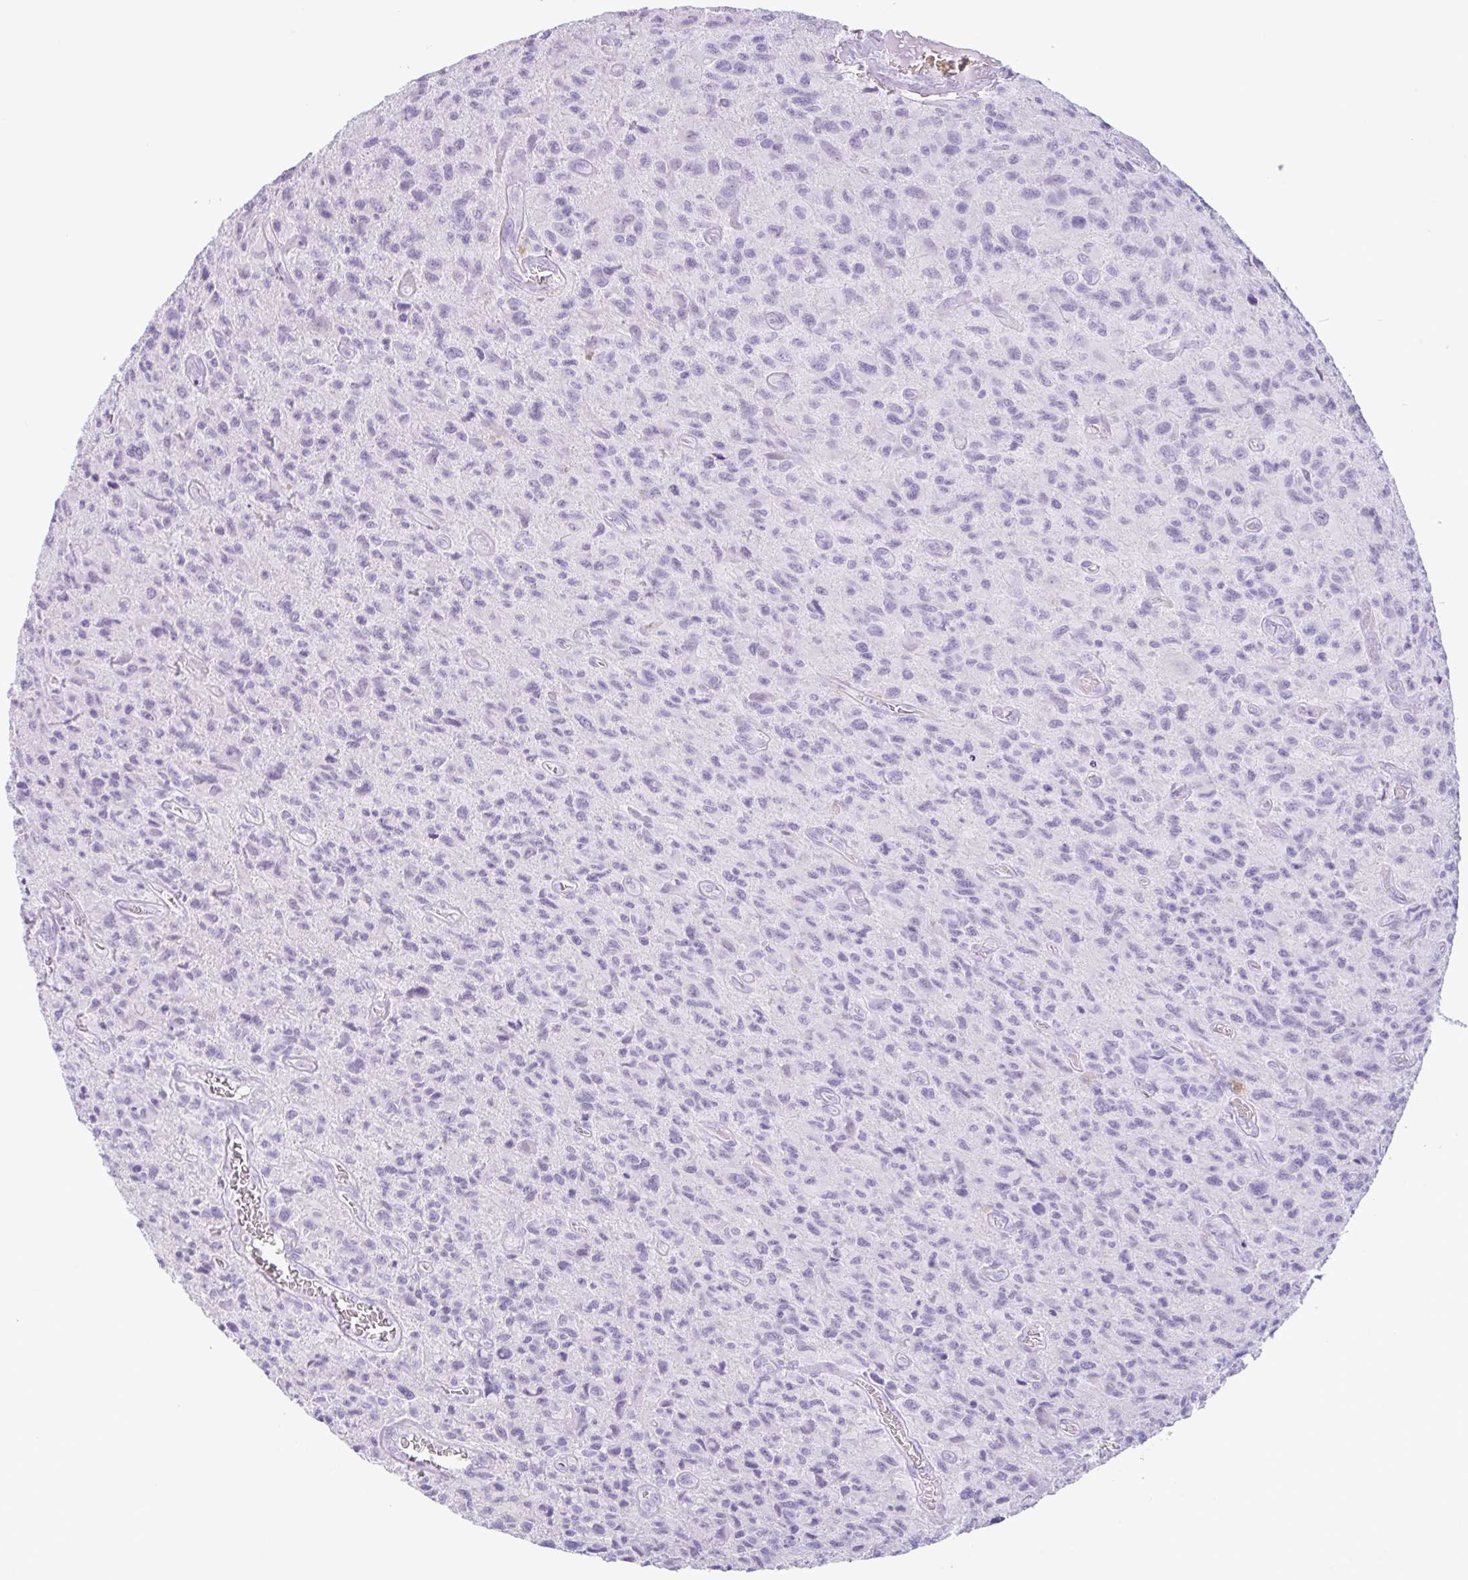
{"staining": {"intensity": "negative", "quantity": "none", "location": "none"}, "tissue": "glioma", "cell_type": "Tumor cells", "image_type": "cancer", "snomed": [{"axis": "morphology", "description": "Glioma, malignant, High grade"}, {"axis": "topography", "description": "Brain"}], "caption": "An image of human malignant high-grade glioma is negative for staining in tumor cells.", "gene": "CTSE", "patient": {"sex": "male", "age": 76}}